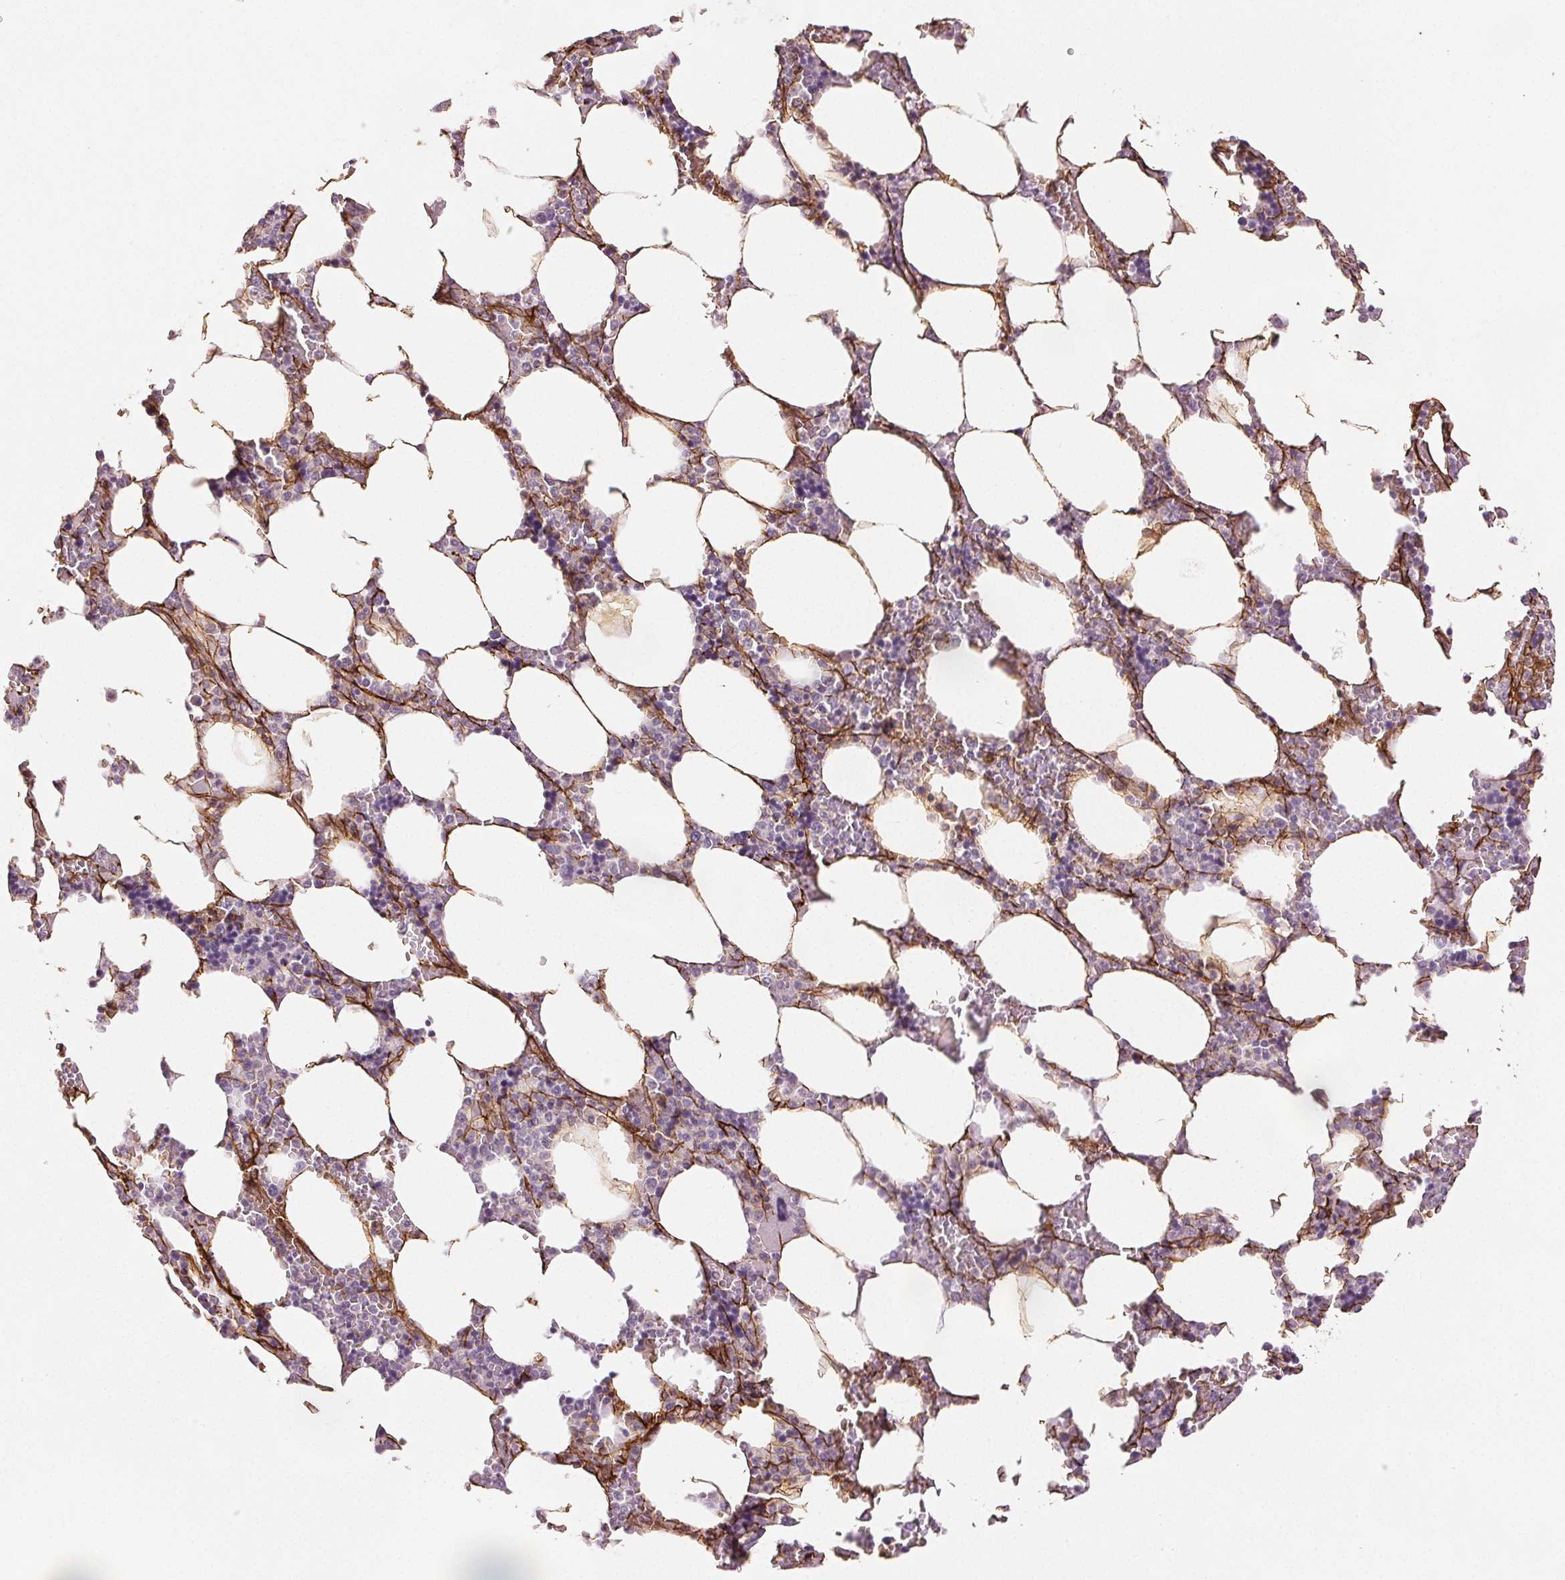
{"staining": {"intensity": "negative", "quantity": "none", "location": "none"}, "tissue": "bone marrow", "cell_type": "Hematopoietic cells", "image_type": "normal", "snomed": [{"axis": "morphology", "description": "Normal tissue, NOS"}, {"axis": "topography", "description": "Bone marrow"}], "caption": "Protein analysis of unremarkable bone marrow exhibits no significant expression in hematopoietic cells. (Stains: DAB (3,3'-diaminobenzidine) IHC with hematoxylin counter stain, Microscopy: brightfield microscopy at high magnification).", "gene": "FBN1", "patient": {"sex": "male", "age": 64}}